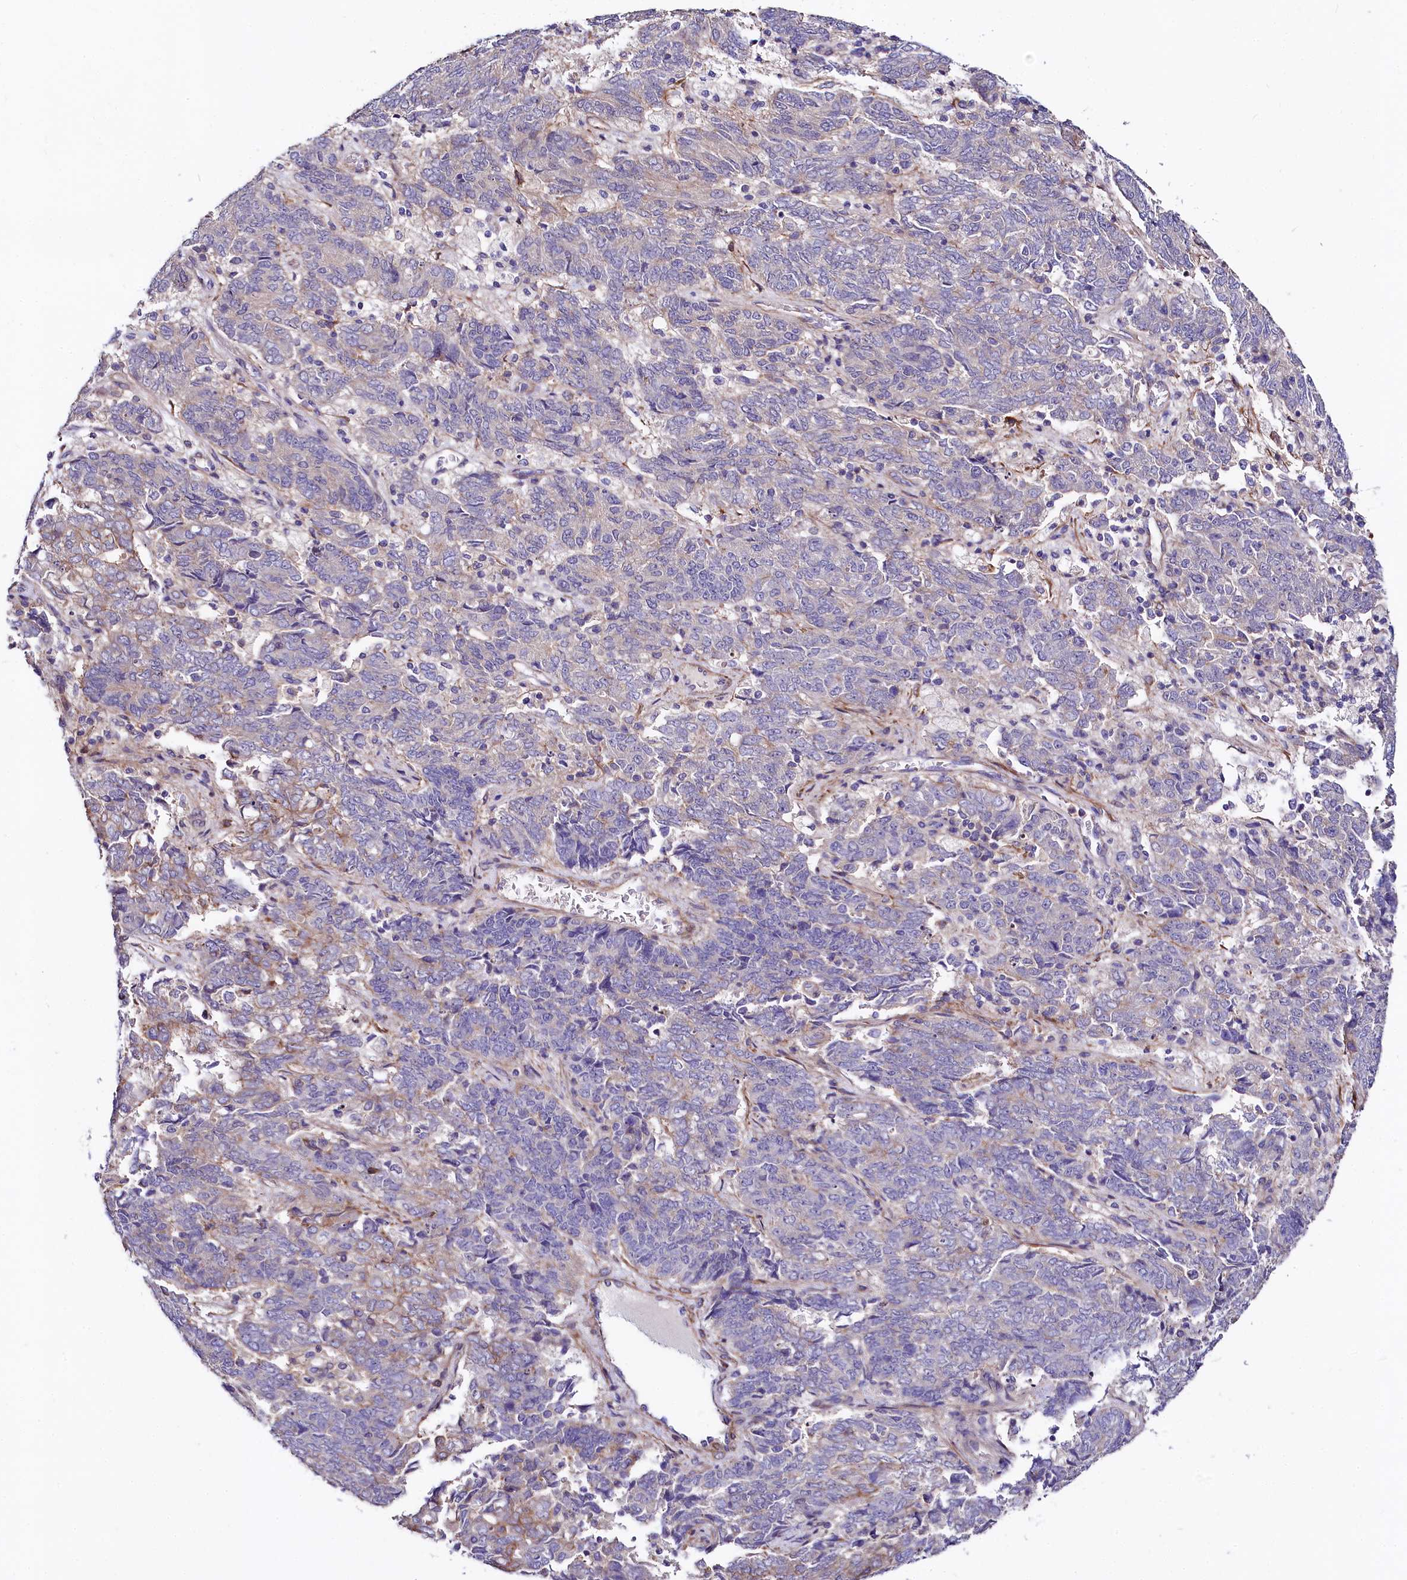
{"staining": {"intensity": "negative", "quantity": "none", "location": "none"}, "tissue": "endometrial cancer", "cell_type": "Tumor cells", "image_type": "cancer", "snomed": [{"axis": "morphology", "description": "Adenocarcinoma, NOS"}, {"axis": "topography", "description": "Endometrium"}], "caption": "Human endometrial adenocarcinoma stained for a protein using immunohistochemistry (IHC) displays no positivity in tumor cells.", "gene": "FCHSD2", "patient": {"sex": "female", "age": 80}}